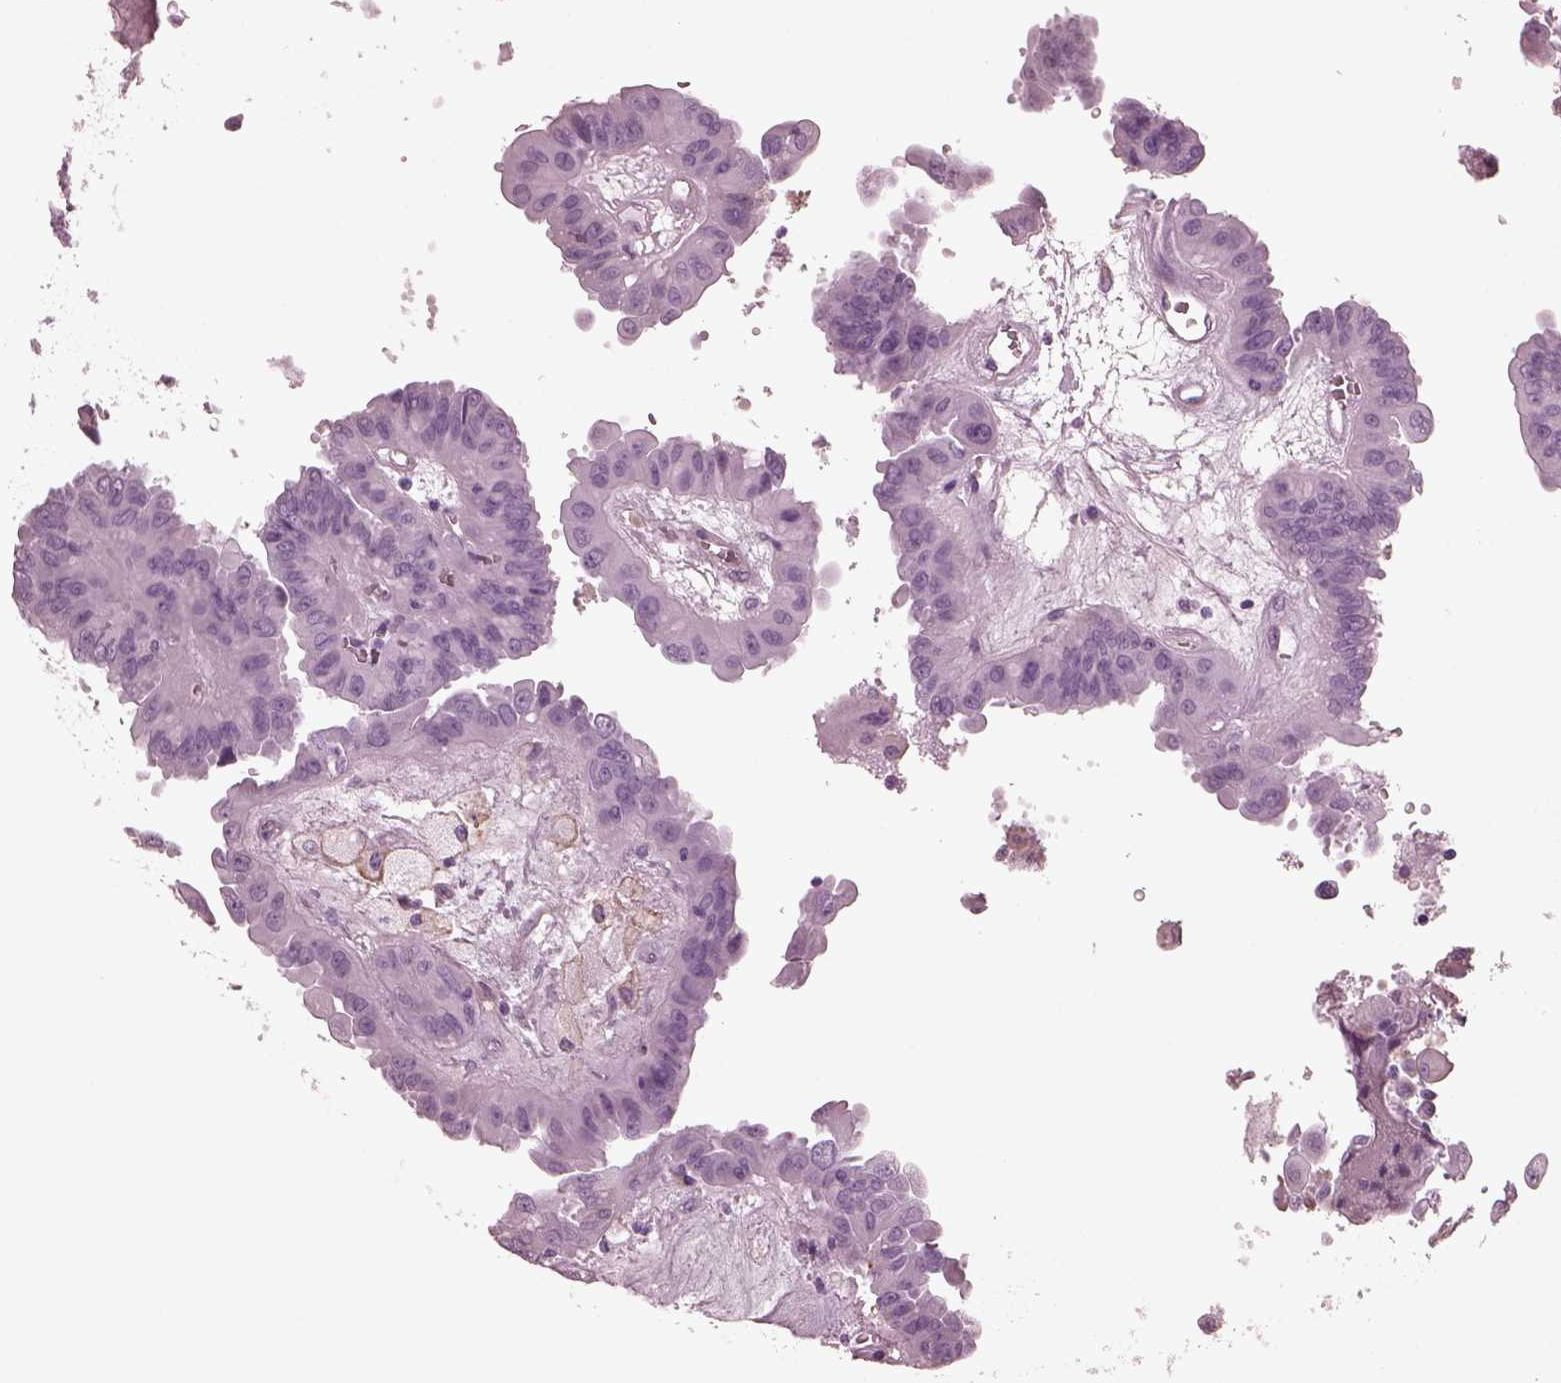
{"staining": {"intensity": "negative", "quantity": "none", "location": "none"}, "tissue": "thyroid cancer", "cell_type": "Tumor cells", "image_type": "cancer", "snomed": [{"axis": "morphology", "description": "Papillary adenocarcinoma, NOS"}, {"axis": "topography", "description": "Thyroid gland"}], "caption": "DAB immunohistochemical staining of human papillary adenocarcinoma (thyroid) shows no significant positivity in tumor cells.", "gene": "CGA", "patient": {"sex": "female", "age": 37}}